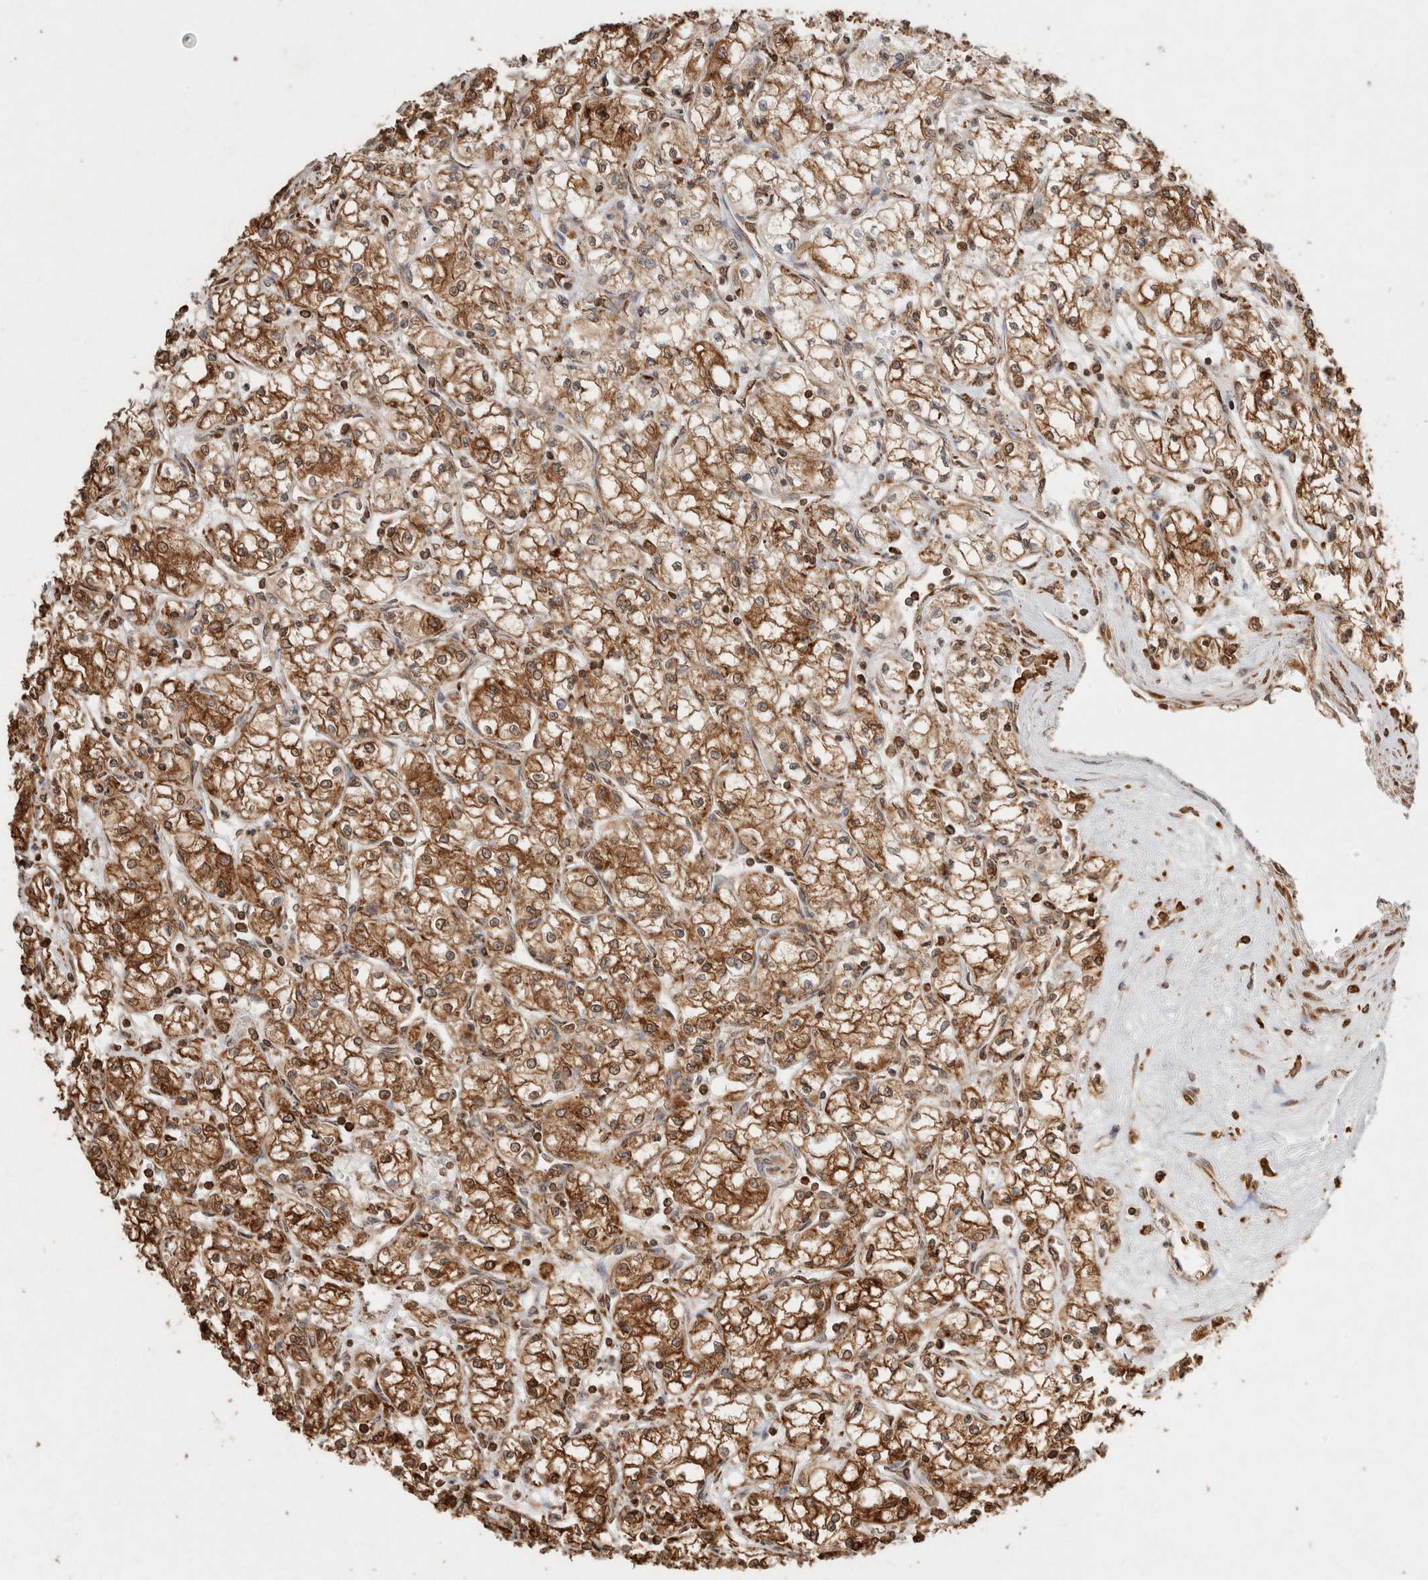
{"staining": {"intensity": "moderate", "quantity": ">75%", "location": "cytoplasmic/membranous"}, "tissue": "renal cancer", "cell_type": "Tumor cells", "image_type": "cancer", "snomed": [{"axis": "morphology", "description": "Normal tissue, NOS"}, {"axis": "morphology", "description": "Adenocarcinoma, NOS"}, {"axis": "topography", "description": "Kidney"}], "caption": "Moderate cytoplasmic/membranous staining for a protein is present in approximately >75% of tumor cells of renal cancer (adenocarcinoma) using immunohistochemistry (IHC).", "gene": "ERAP1", "patient": {"sex": "male", "age": 59}}